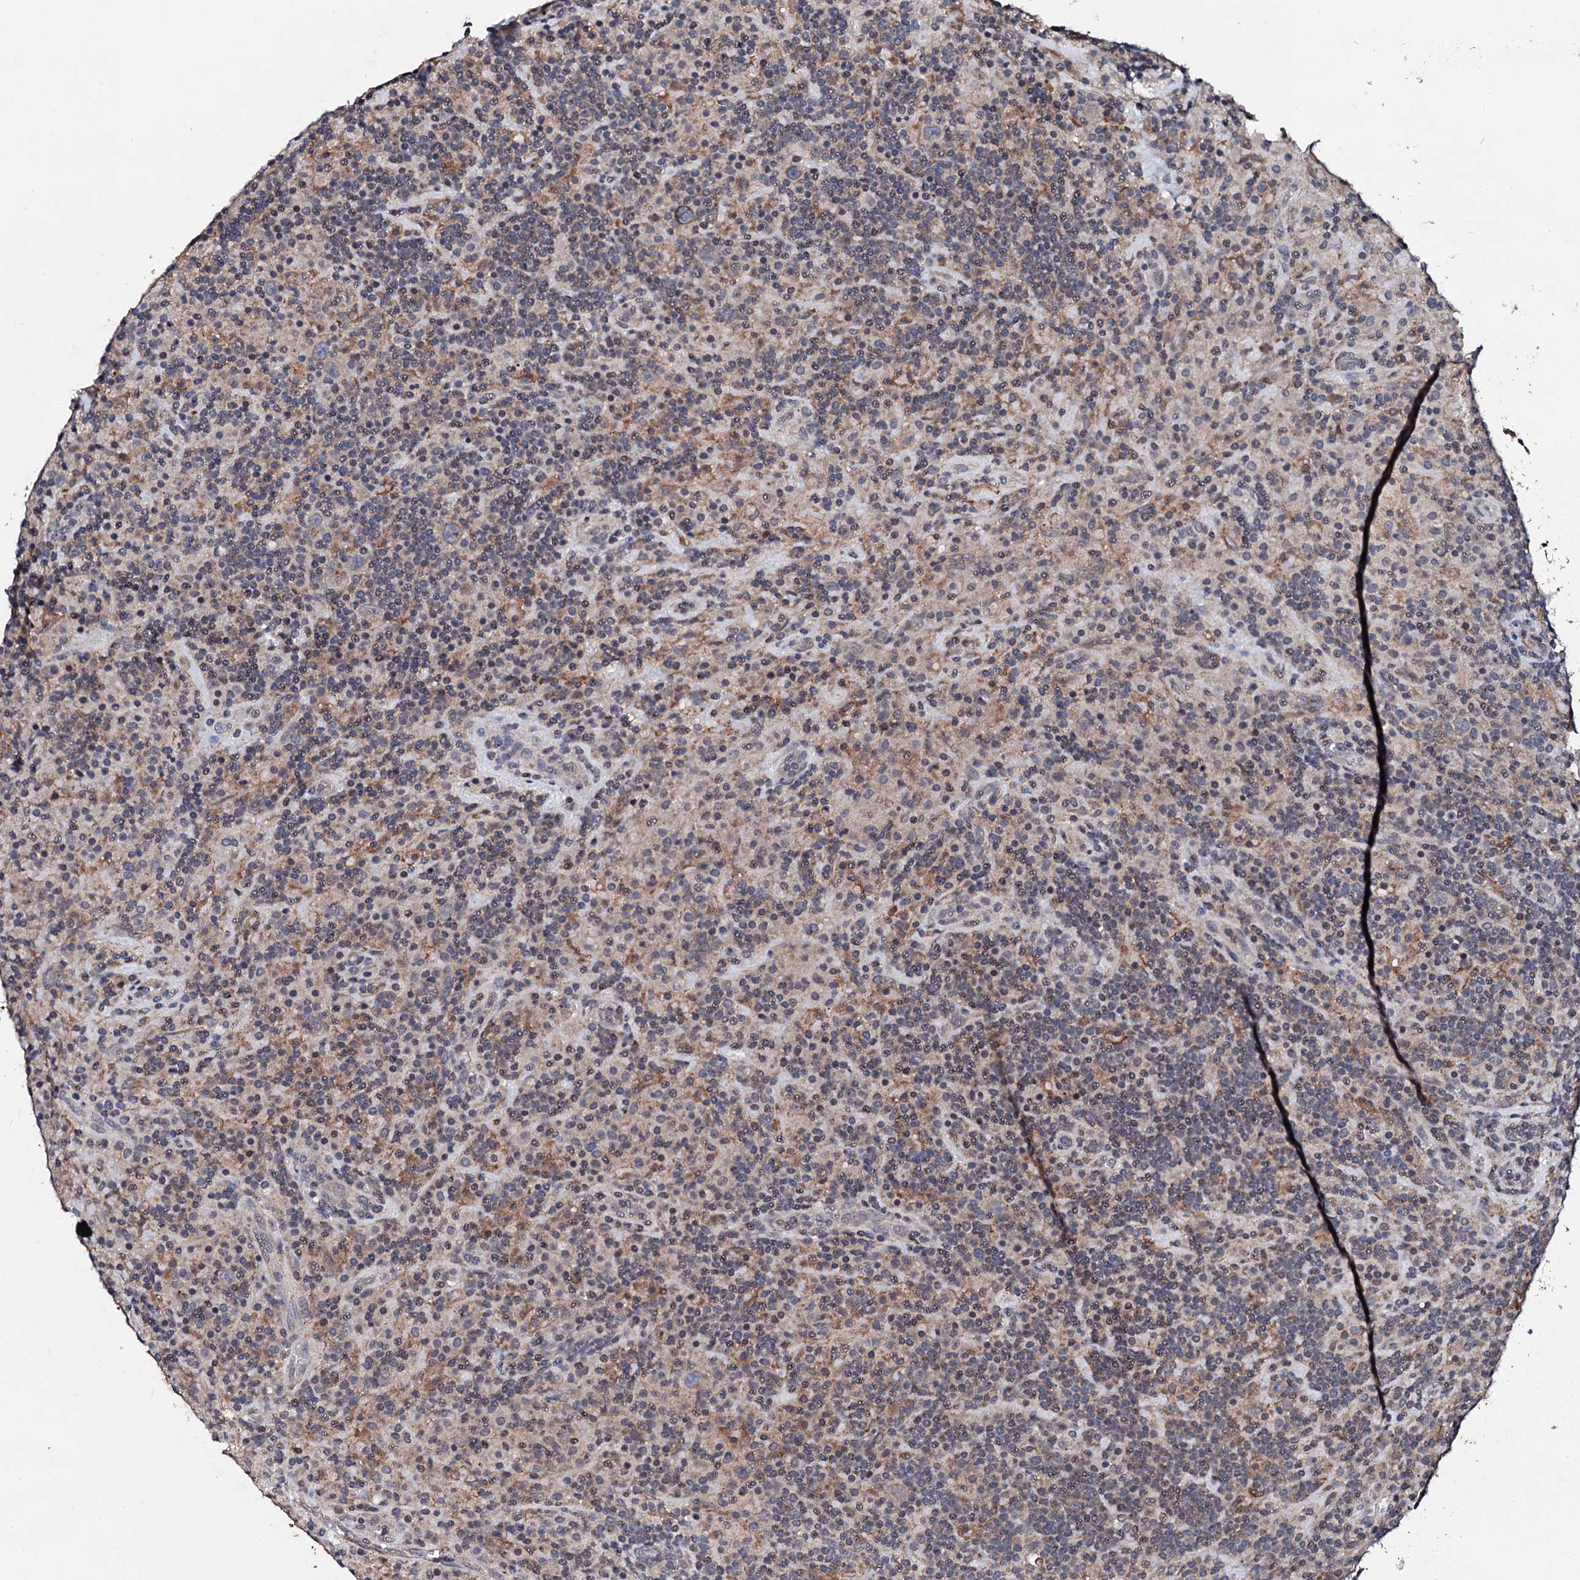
{"staining": {"intensity": "negative", "quantity": "none", "location": "none"}, "tissue": "lymphoma", "cell_type": "Tumor cells", "image_type": "cancer", "snomed": [{"axis": "morphology", "description": "Hodgkin's disease, NOS"}, {"axis": "topography", "description": "Lymph node"}], "caption": "Tumor cells are negative for protein expression in human Hodgkin's disease.", "gene": "EDC3", "patient": {"sex": "male", "age": 70}}